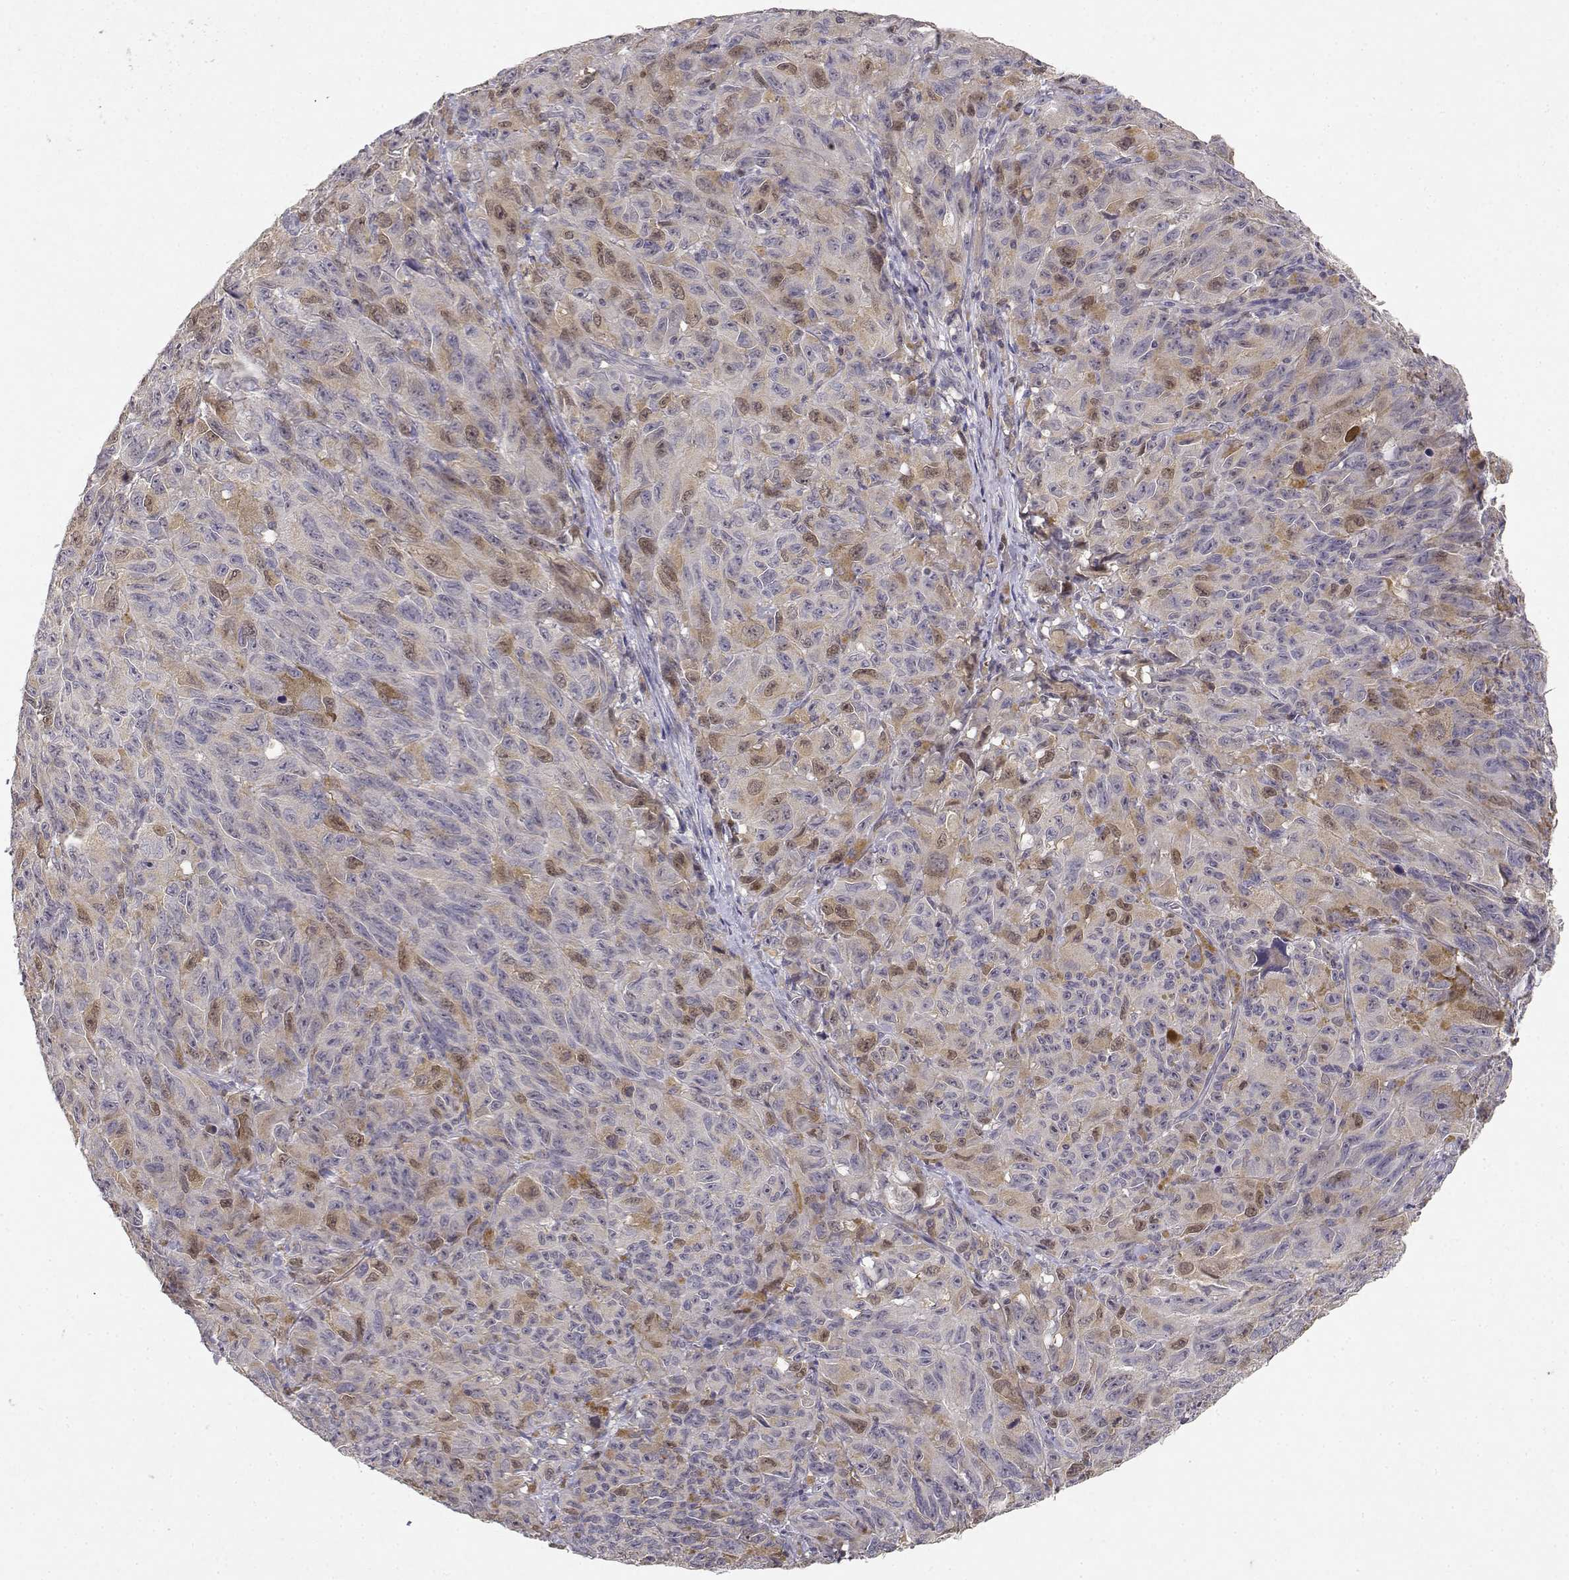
{"staining": {"intensity": "moderate", "quantity": "<25%", "location": "nuclear"}, "tissue": "melanoma", "cell_type": "Tumor cells", "image_type": "cancer", "snomed": [{"axis": "morphology", "description": "Malignant melanoma, NOS"}, {"axis": "topography", "description": "Vulva, labia, clitoris and Bartholin´s gland, NO"}], "caption": "Moderate nuclear protein positivity is appreciated in about <25% of tumor cells in malignant melanoma. Ihc stains the protein in brown and the nuclei are stained blue.", "gene": "RAD51", "patient": {"sex": "female", "age": 75}}